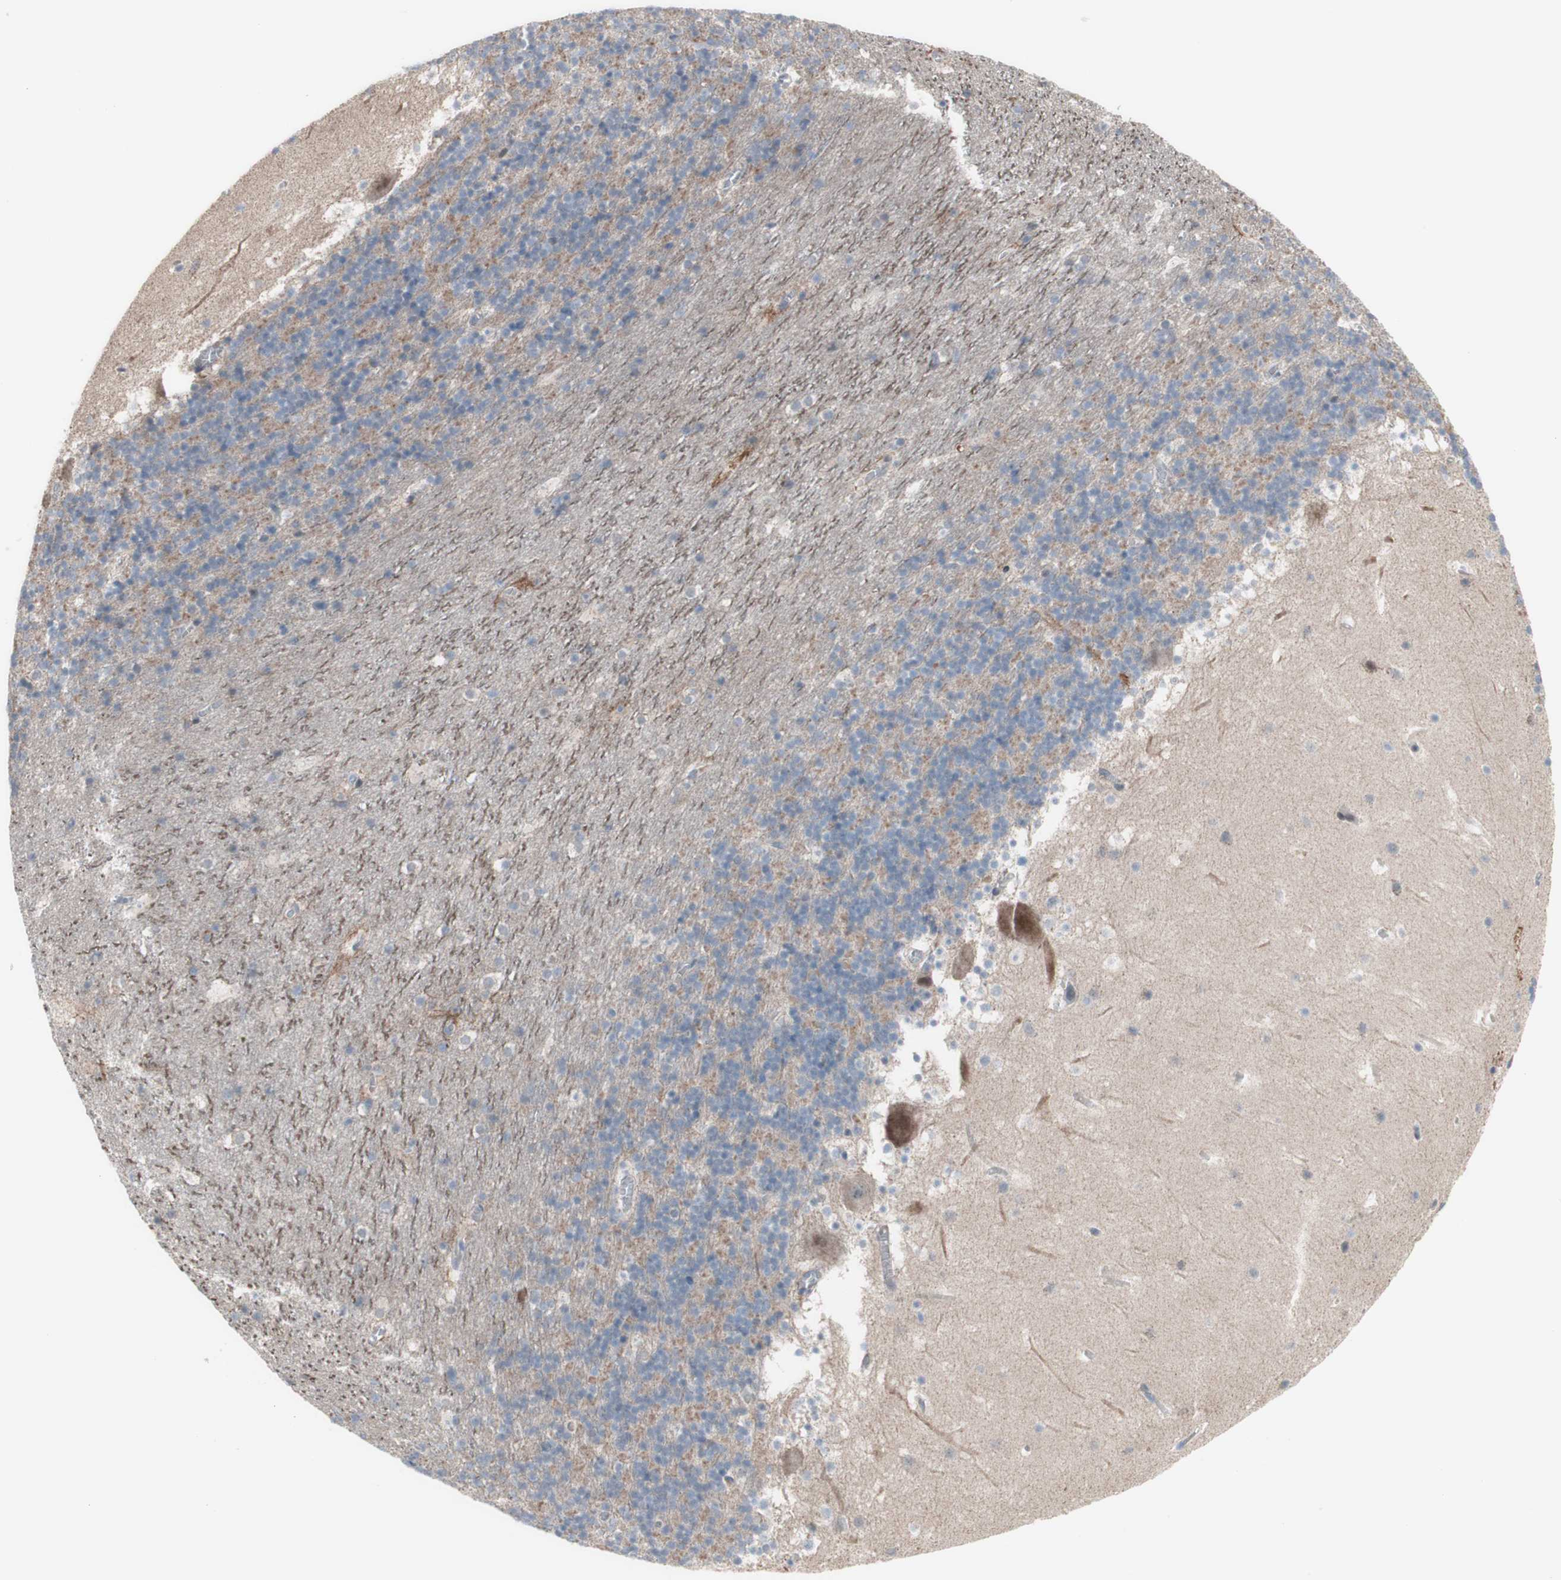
{"staining": {"intensity": "negative", "quantity": "none", "location": "none"}, "tissue": "cerebellum", "cell_type": "Cells in granular layer", "image_type": "normal", "snomed": [{"axis": "morphology", "description": "Normal tissue, NOS"}, {"axis": "topography", "description": "Cerebellum"}], "caption": "This histopathology image is of normal cerebellum stained with immunohistochemistry to label a protein in brown with the nuclei are counter-stained blue. There is no staining in cells in granular layer. The staining is performed using DAB brown chromogen with nuclei counter-stained in using hematoxylin.", "gene": "PHTF2", "patient": {"sex": "male", "age": 45}}